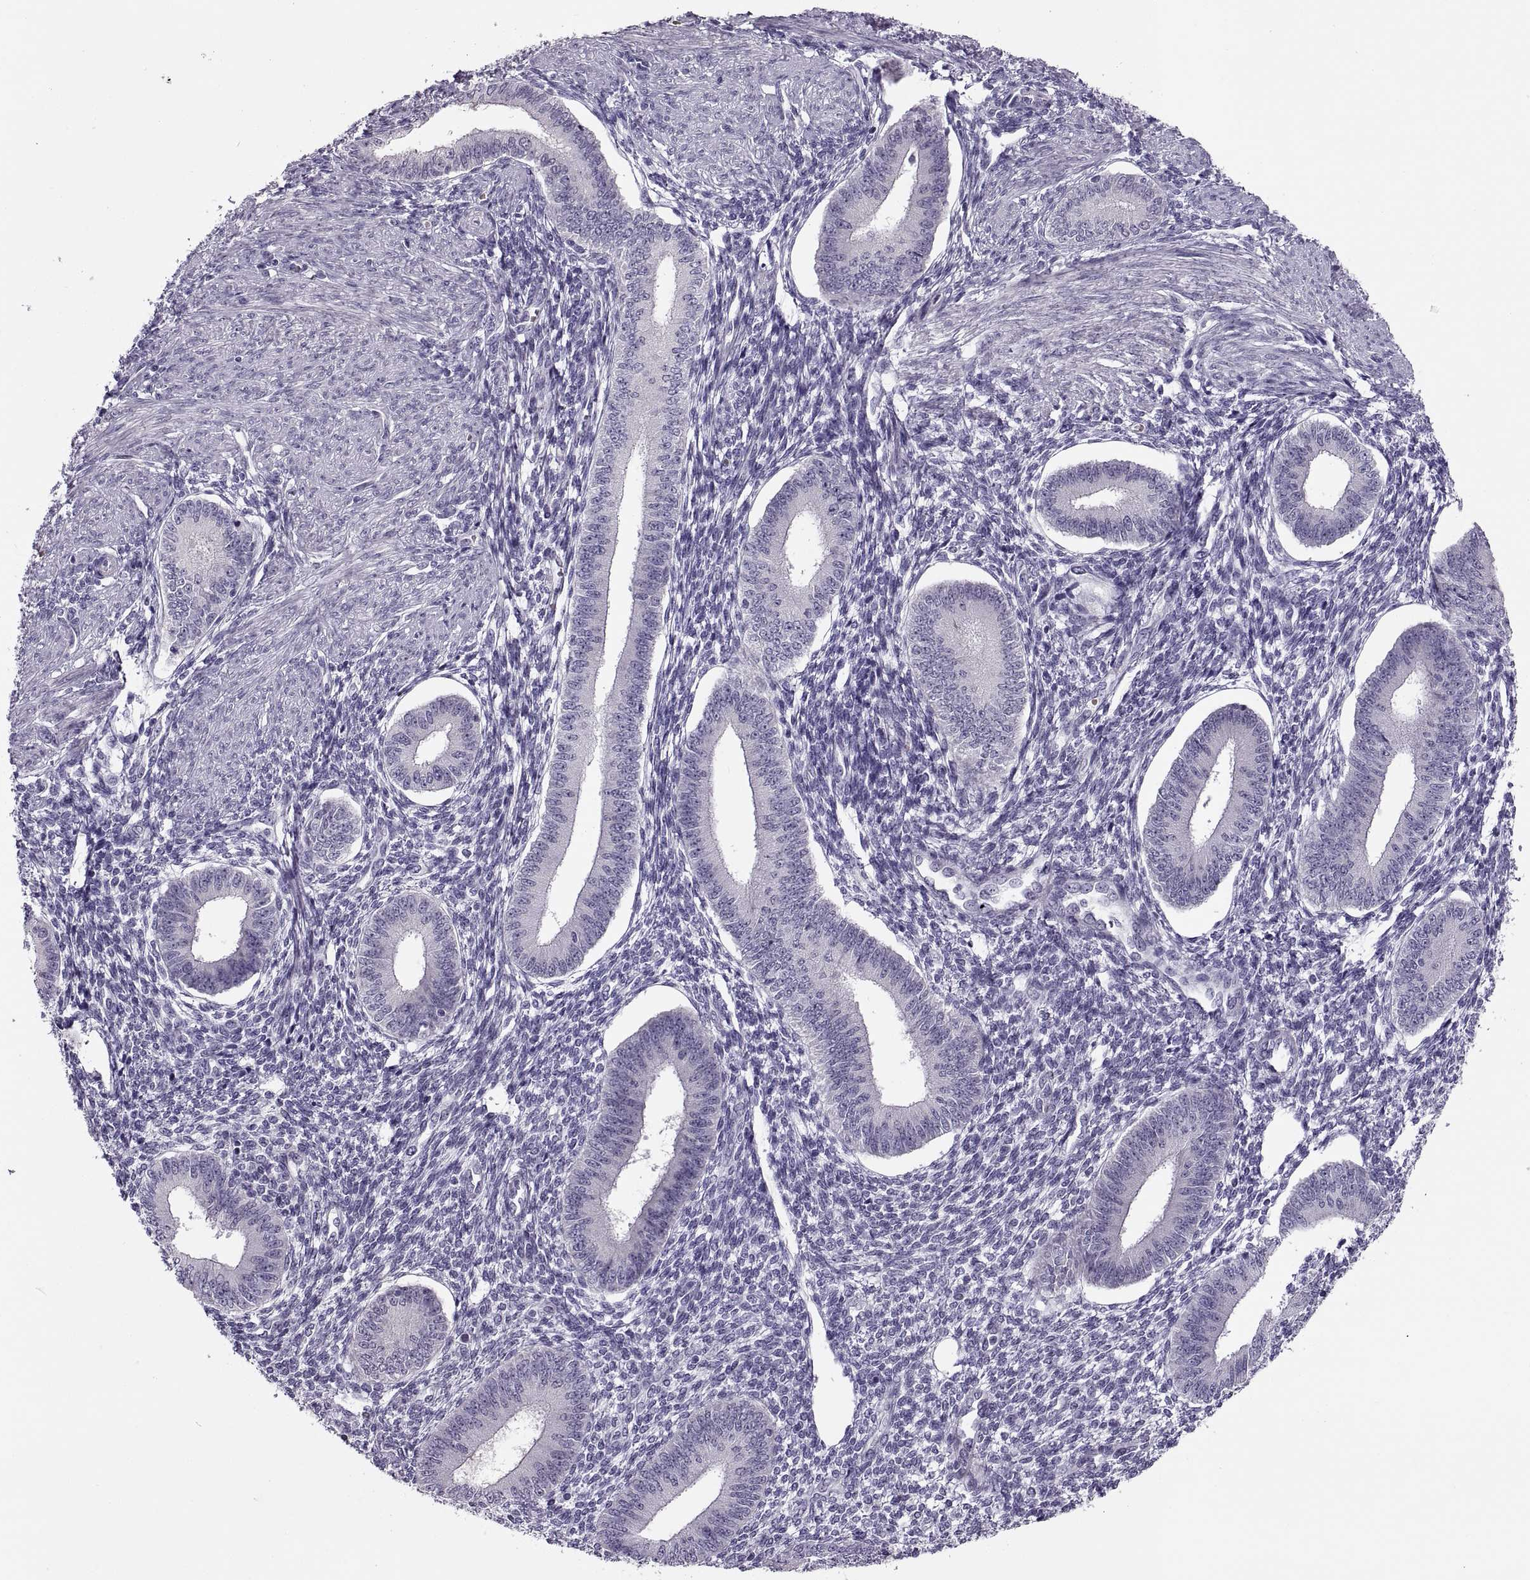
{"staining": {"intensity": "negative", "quantity": "none", "location": "none"}, "tissue": "endometrium", "cell_type": "Cells in endometrial stroma", "image_type": "normal", "snomed": [{"axis": "morphology", "description": "Normal tissue, NOS"}, {"axis": "topography", "description": "Endometrium"}], "caption": "Immunohistochemistry (IHC) micrograph of benign endometrium: endometrium stained with DAB reveals no significant protein expression in cells in endometrial stroma.", "gene": "VSX2", "patient": {"sex": "female", "age": 39}}